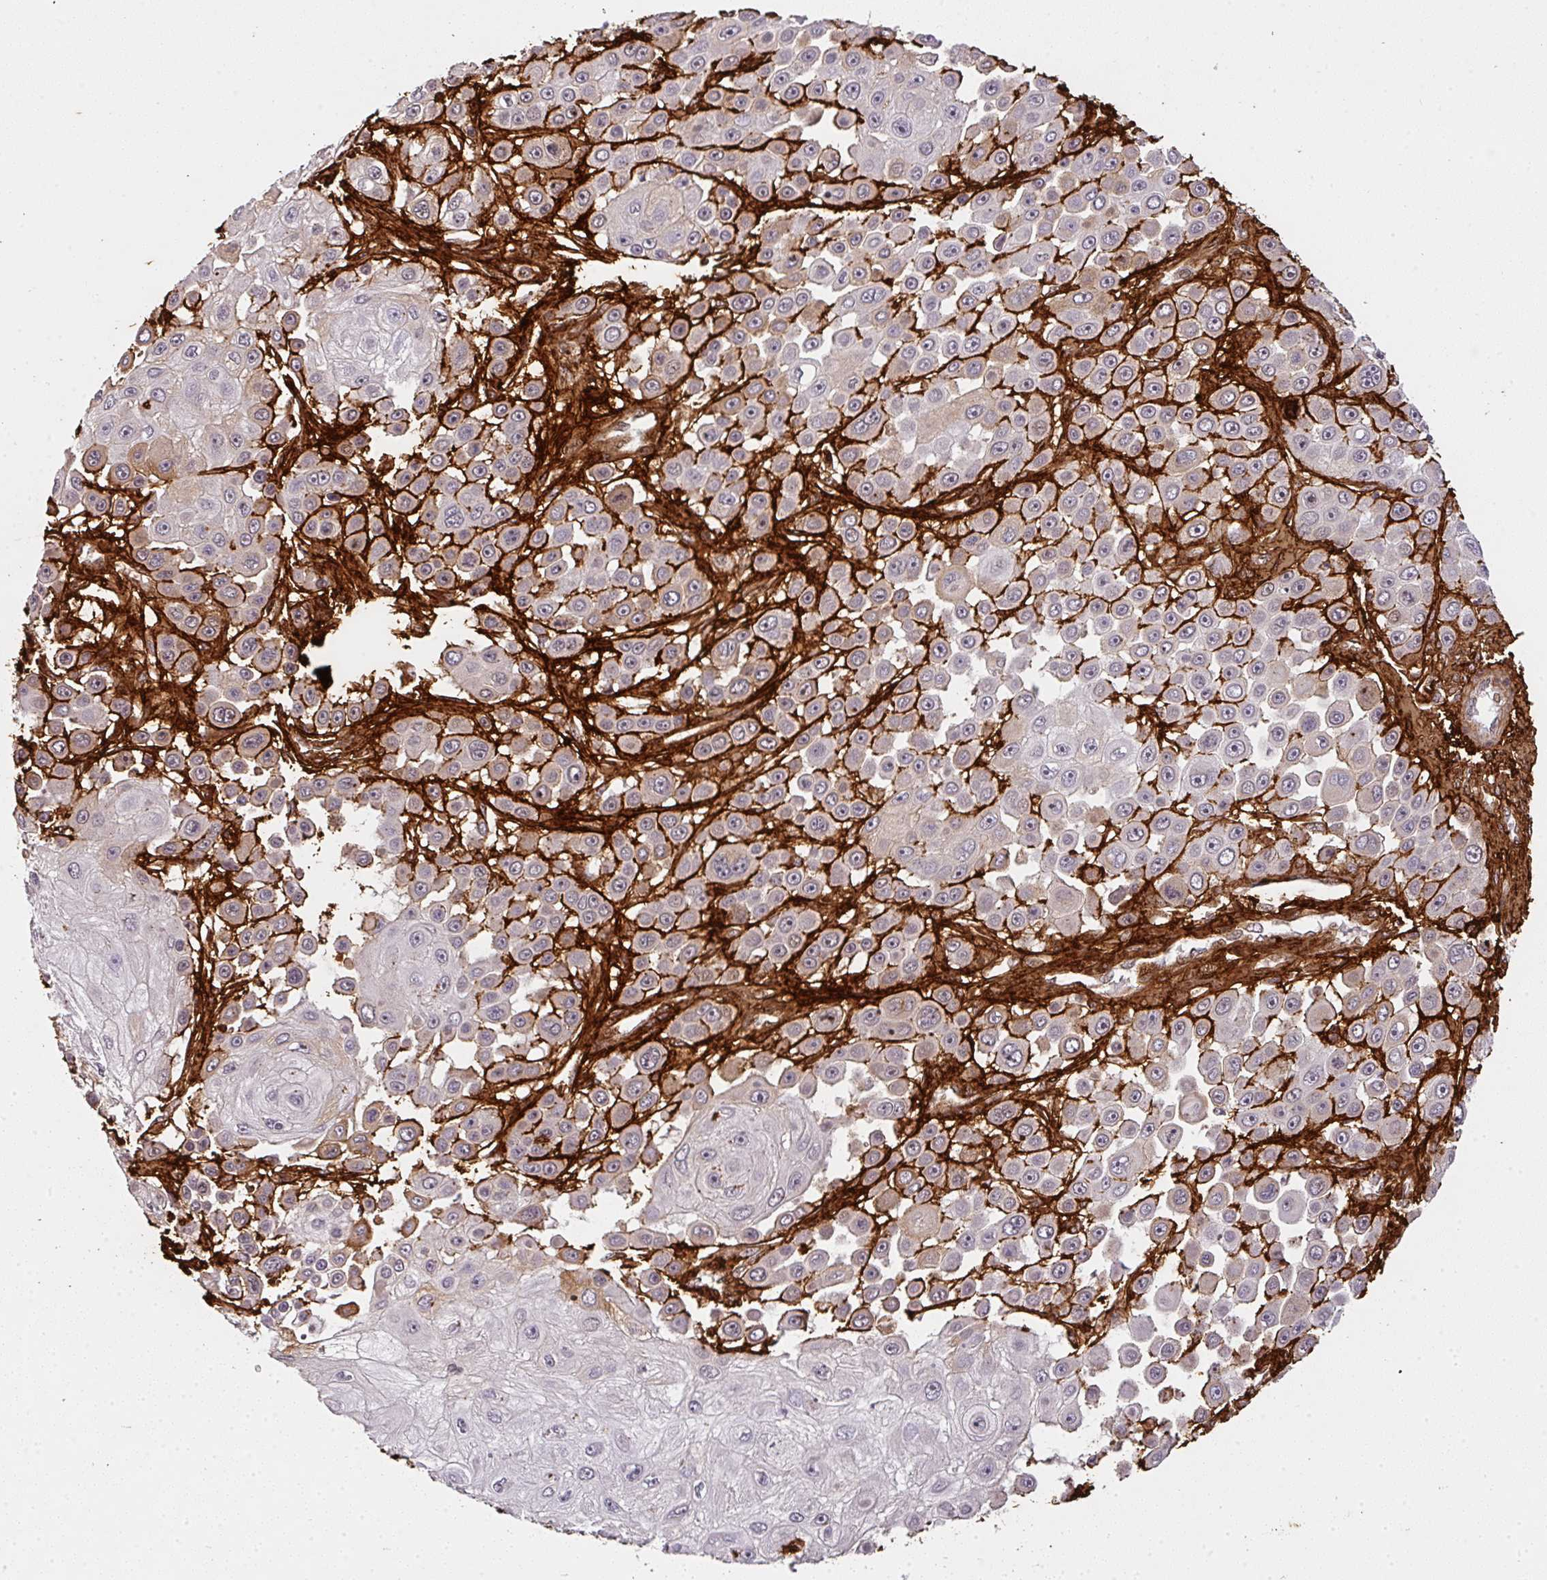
{"staining": {"intensity": "negative", "quantity": "none", "location": "none"}, "tissue": "skin cancer", "cell_type": "Tumor cells", "image_type": "cancer", "snomed": [{"axis": "morphology", "description": "Squamous cell carcinoma, NOS"}, {"axis": "topography", "description": "Skin"}], "caption": "Squamous cell carcinoma (skin) was stained to show a protein in brown. There is no significant staining in tumor cells.", "gene": "COL3A1", "patient": {"sex": "male", "age": 67}}